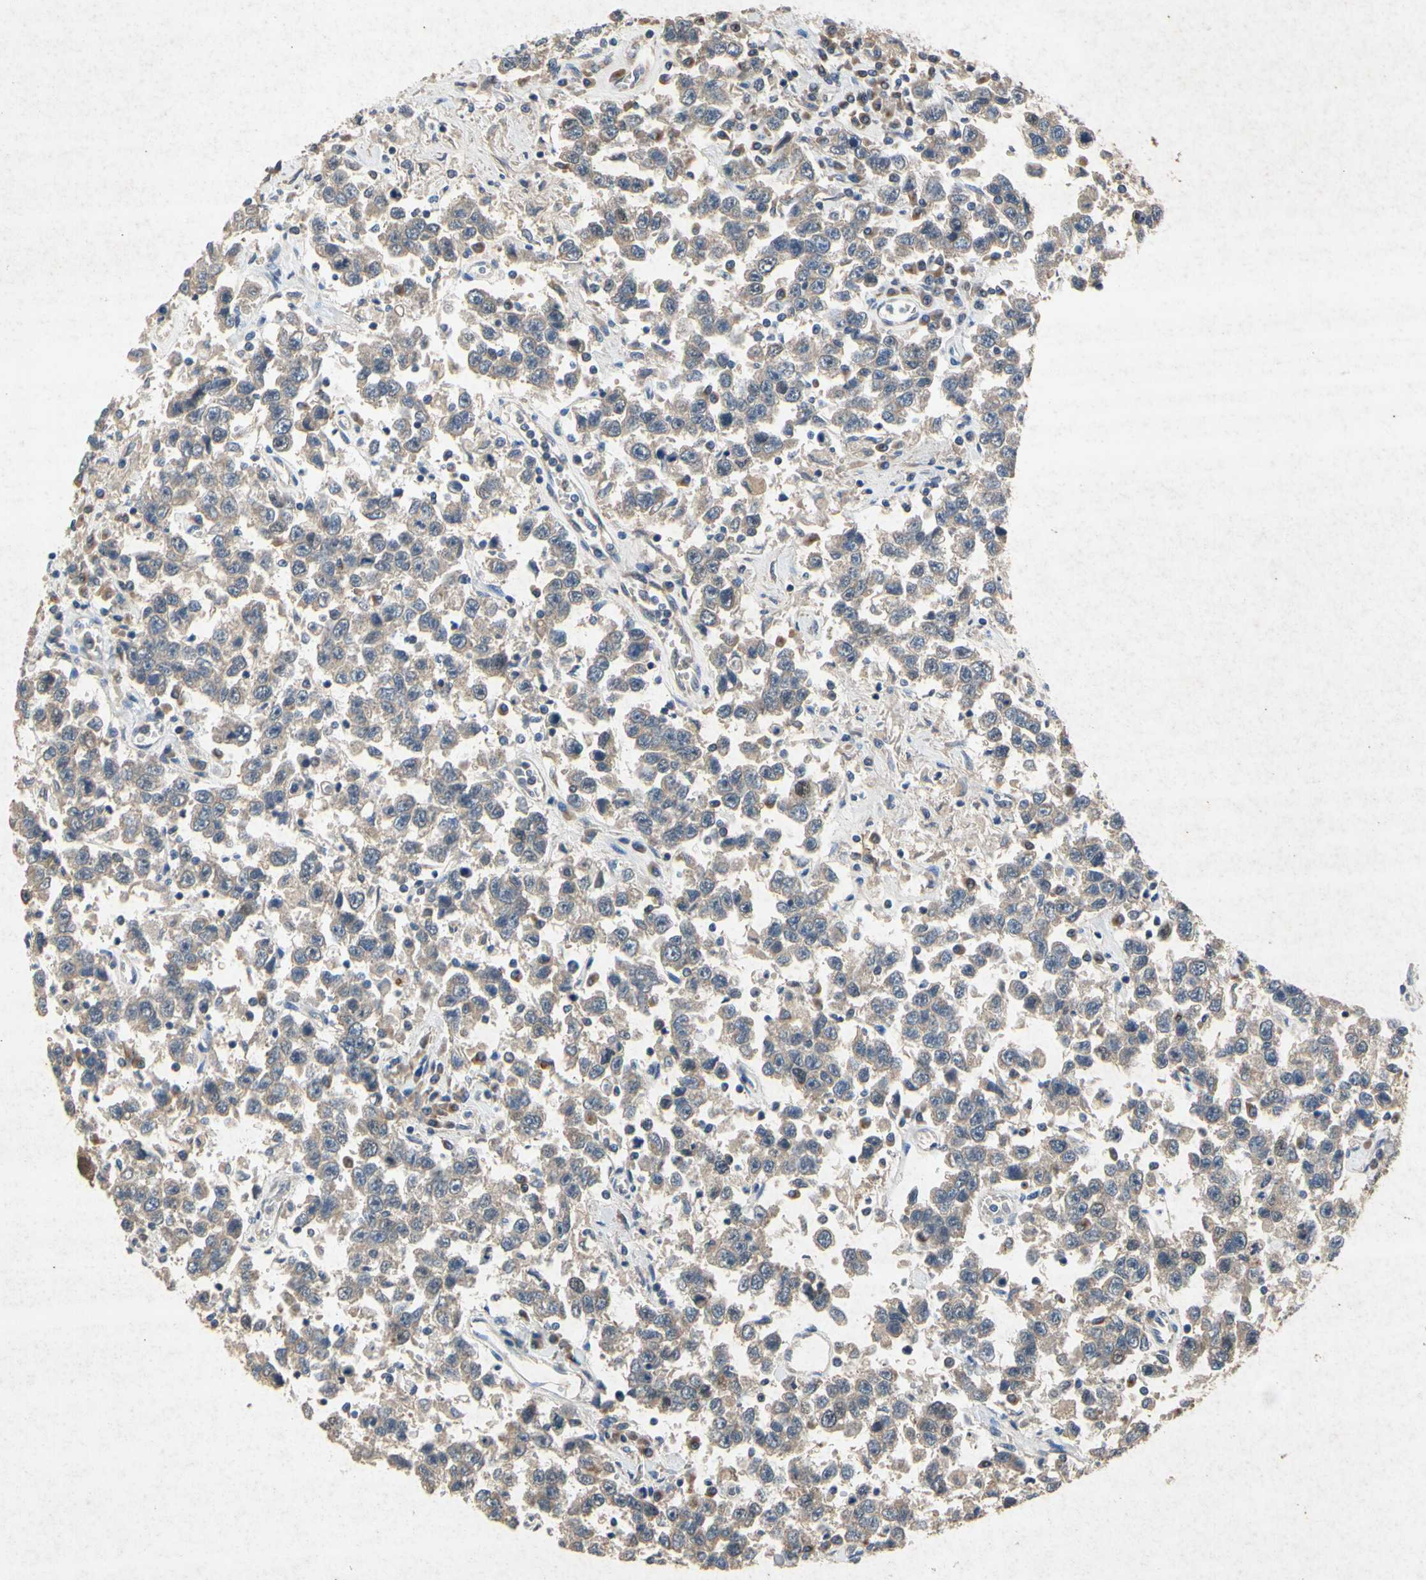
{"staining": {"intensity": "moderate", "quantity": ">75%", "location": "cytoplasmic/membranous"}, "tissue": "testis cancer", "cell_type": "Tumor cells", "image_type": "cancer", "snomed": [{"axis": "morphology", "description": "Seminoma, NOS"}, {"axis": "topography", "description": "Testis"}], "caption": "Immunohistochemical staining of human testis cancer (seminoma) shows medium levels of moderate cytoplasmic/membranous protein positivity in approximately >75% of tumor cells.", "gene": "RPS6KA1", "patient": {"sex": "male", "age": 41}}